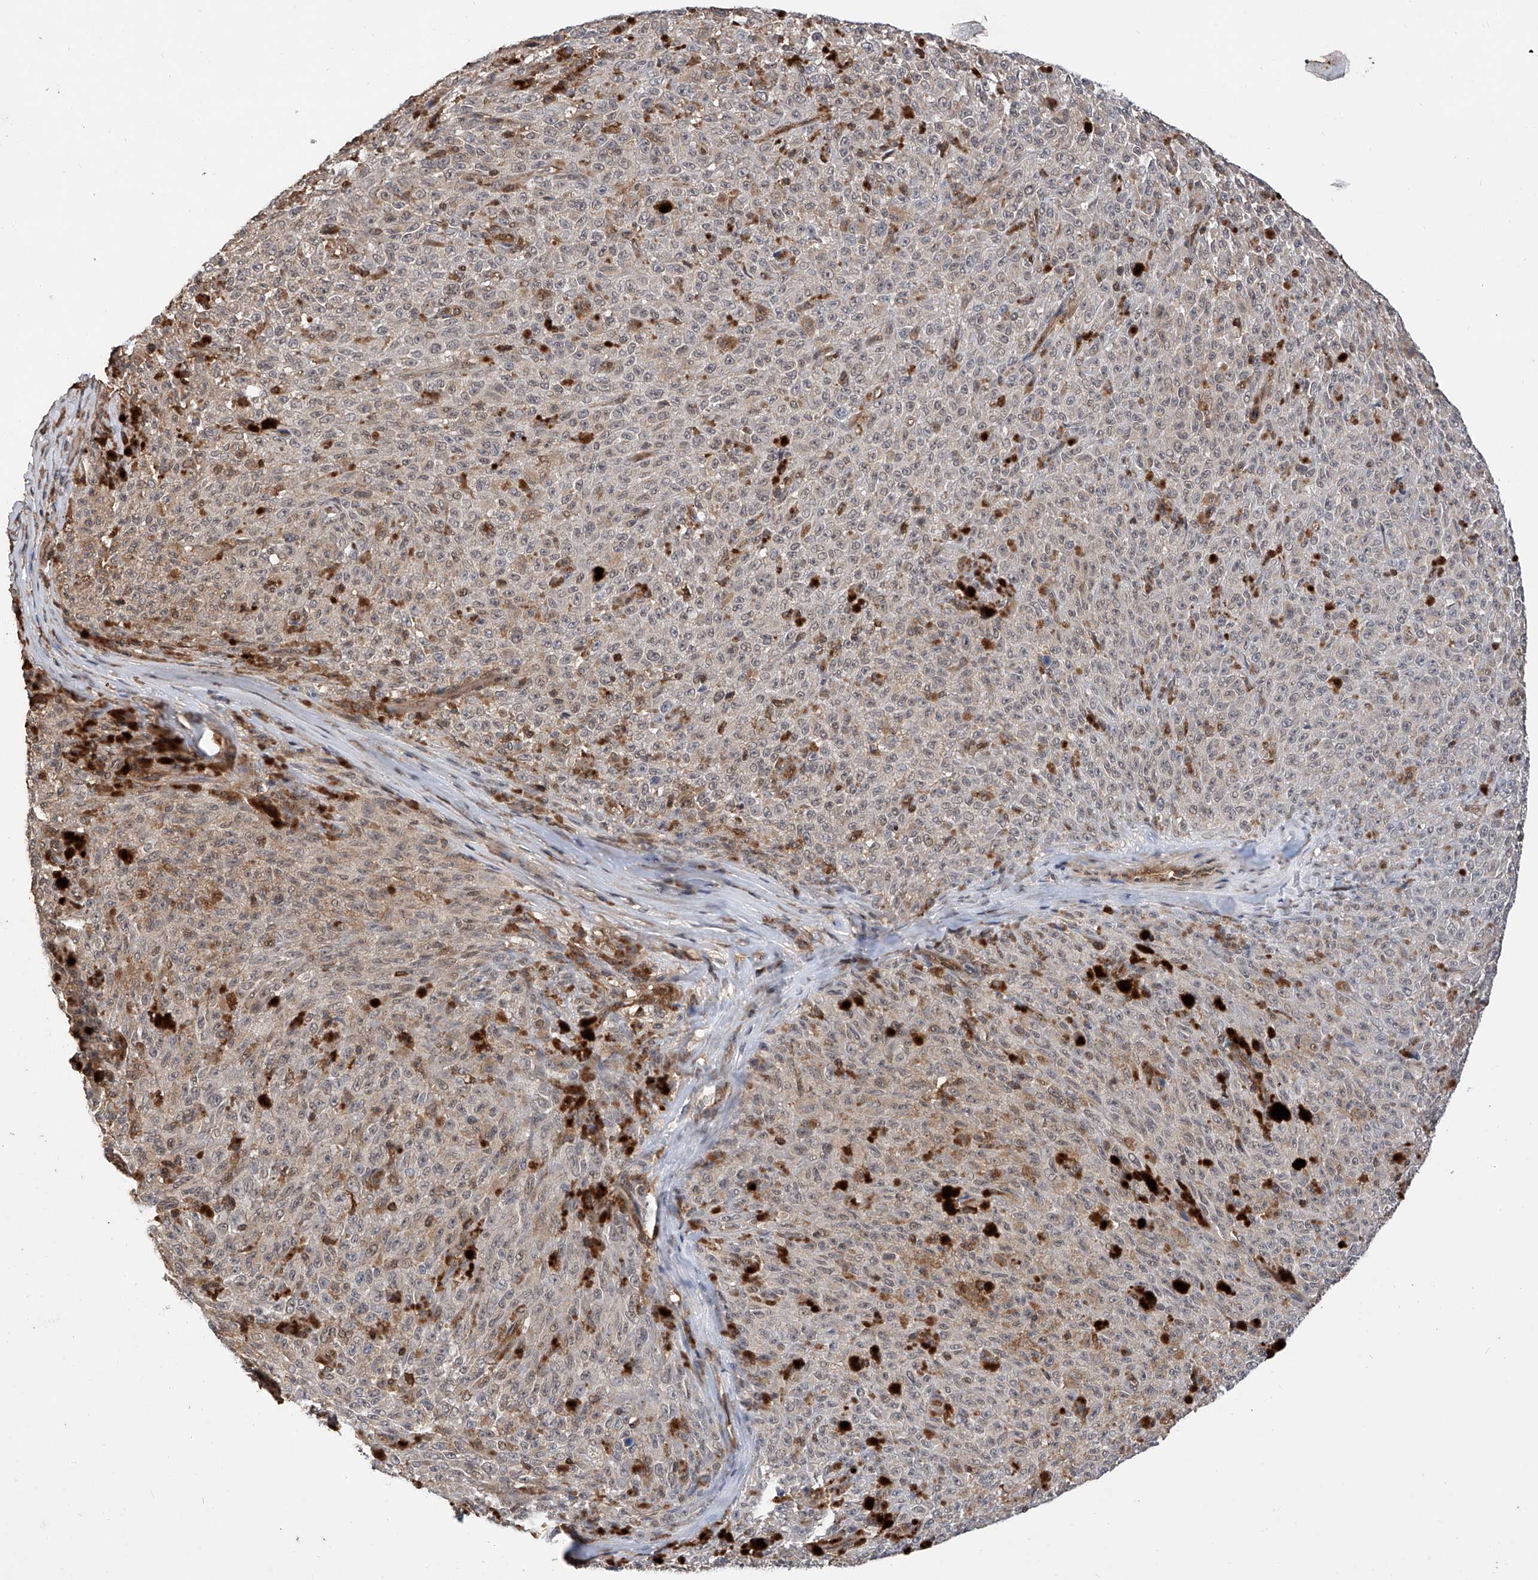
{"staining": {"intensity": "weak", "quantity": "<25%", "location": "cytoplasmic/membranous"}, "tissue": "melanoma", "cell_type": "Tumor cells", "image_type": "cancer", "snomed": [{"axis": "morphology", "description": "Malignant melanoma, NOS"}, {"axis": "topography", "description": "Skin"}], "caption": "Photomicrograph shows no significant protein positivity in tumor cells of melanoma.", "gene": "RILPL2", "patient": {"sex": "female", "age": 82}}